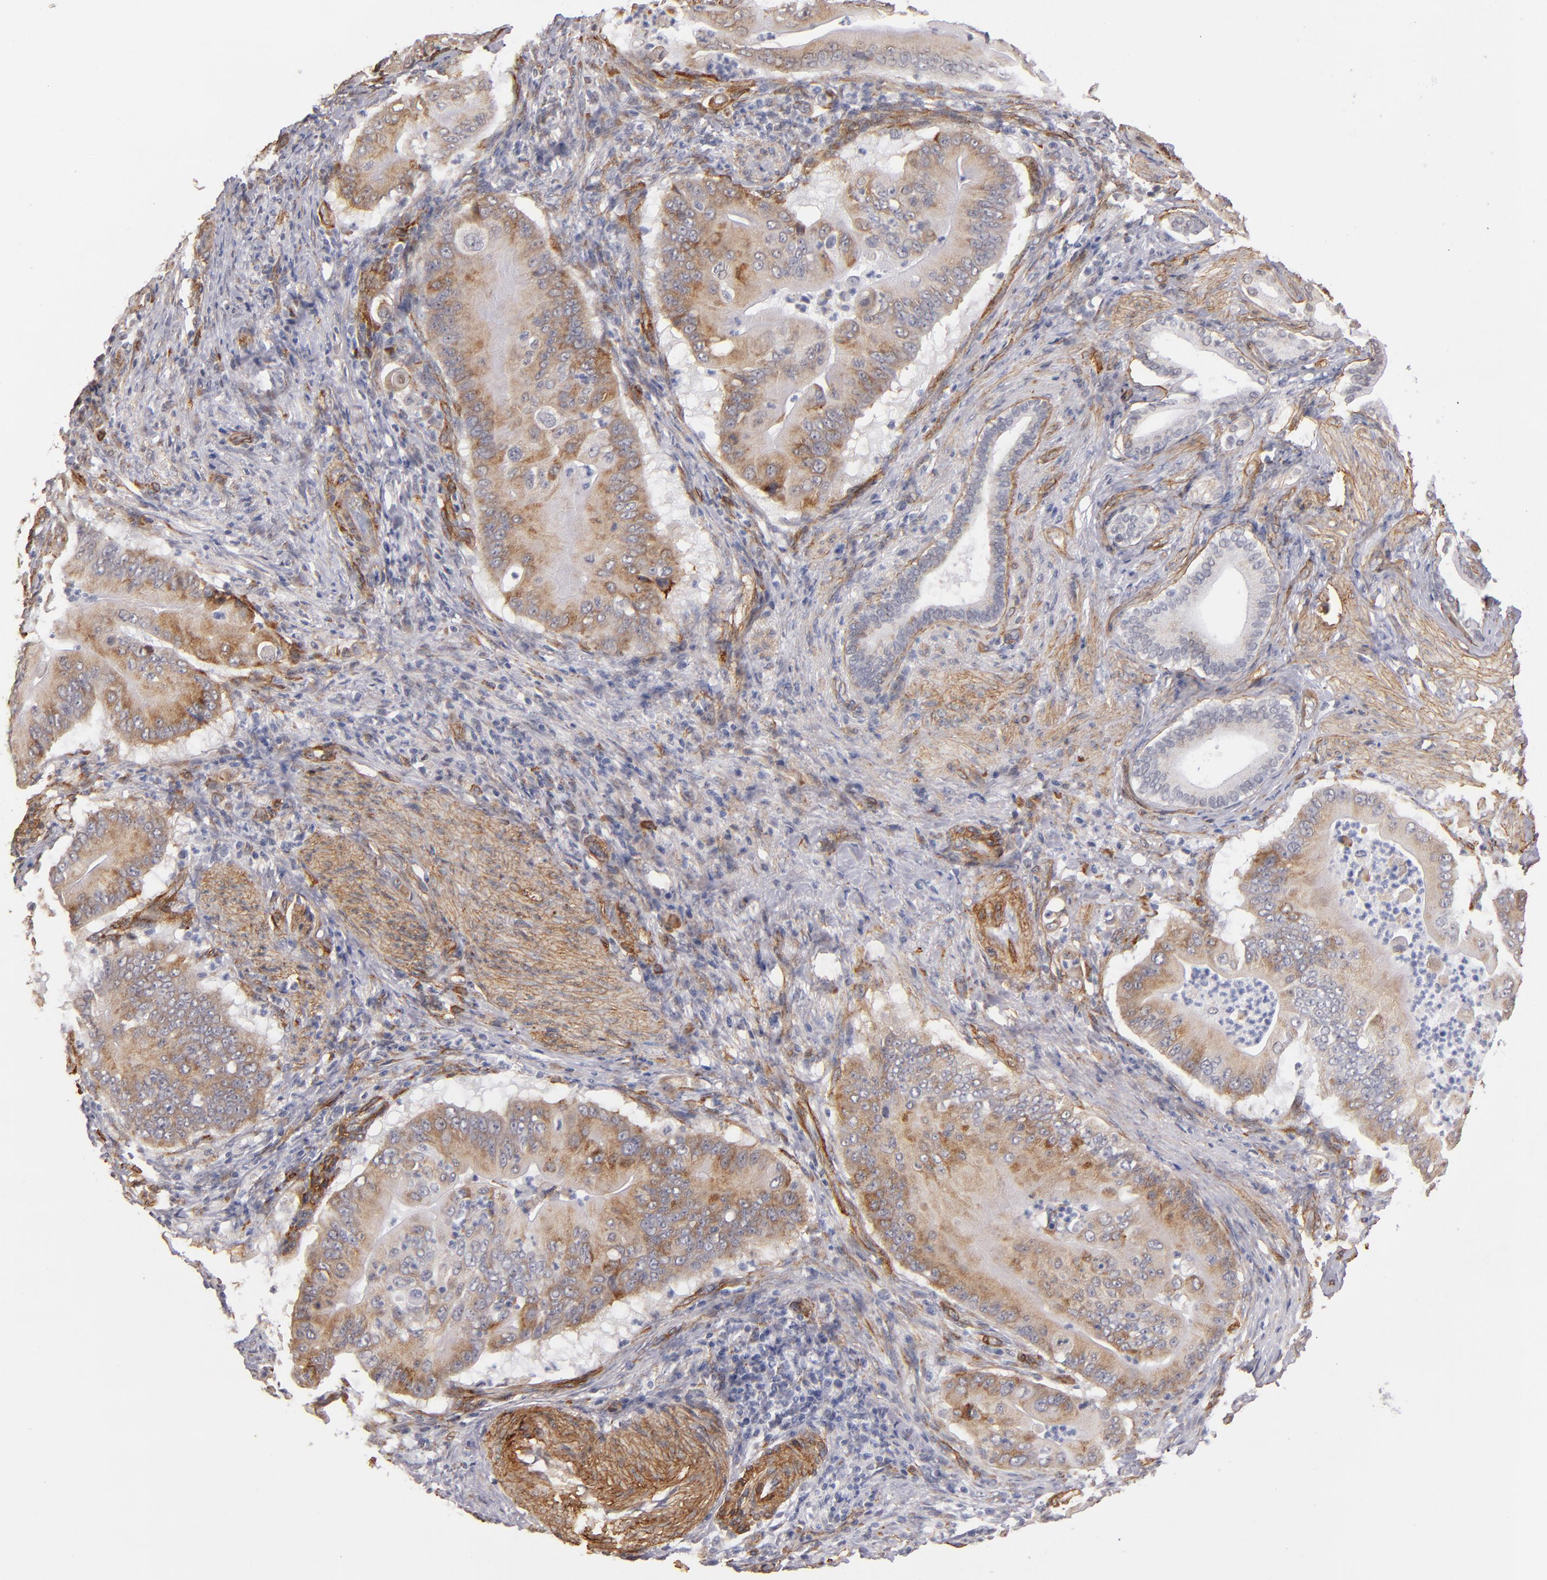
{"staining": {"intensity": "weak", "quantity": ">75%", "location": "cytoplasmic/membranous"}, "tissue": "pancreatic cancer", "cell_type": "Tumor cells", "image_type": "cancer", "snomed": [{"axis": "morphology", "description": "Adenocarcinoma, NOS"}, {"axis": "topography", "description": "Pancreas"}], "caption": "The image displays a brown stain indicating the presence of a protein in the cytoplasmic/membranous of tumor cells in pancreatic cancer.", "gene": "LAMC1", "patient": {"sex": "male", "age": 62}}